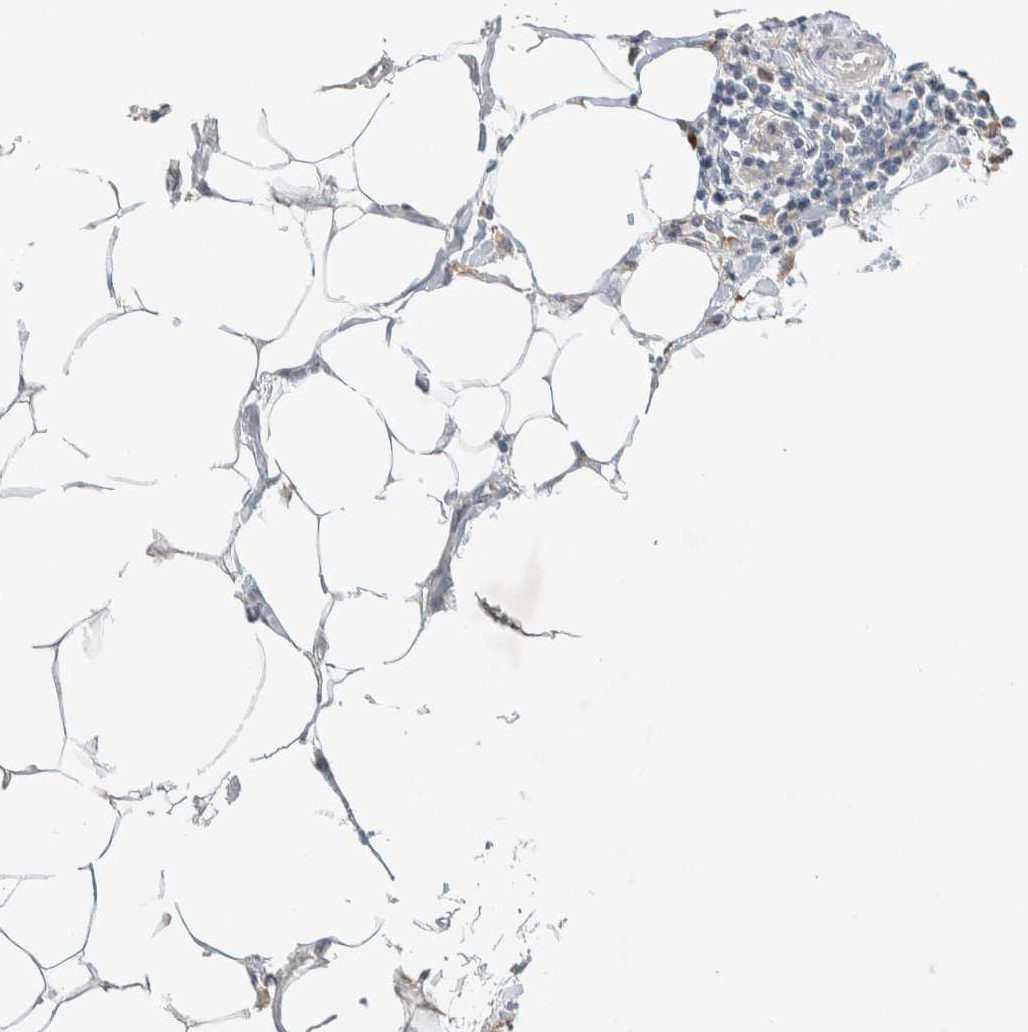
{"staining": {"intensity": "weak", "quantity": "25%-75%", "location": "cytoplasmic/membranous"}, "tissue": "adipose tissue", "cell_type": "Adipocytes", "image_type": "normal", "snomed": [{"axis": "morphology", "description": "Normal tissue, NOS"}, {"axis": "morphology", "description": "Adenocarcinoma, NOS"}, {"axis": "topography", "description": "Colon"}, {"axis": "topography", "description": "Peripheral nerve tissue"}], "caption": "Unremarkable adipose tissue was stained to show a protein in brown. There is low levels of weak cytoplasmic/membranous expression in approximately 25%-75% of adipocytes.", "gene": "KLHL40", "patient": {"sex": "male", "age": 14}}